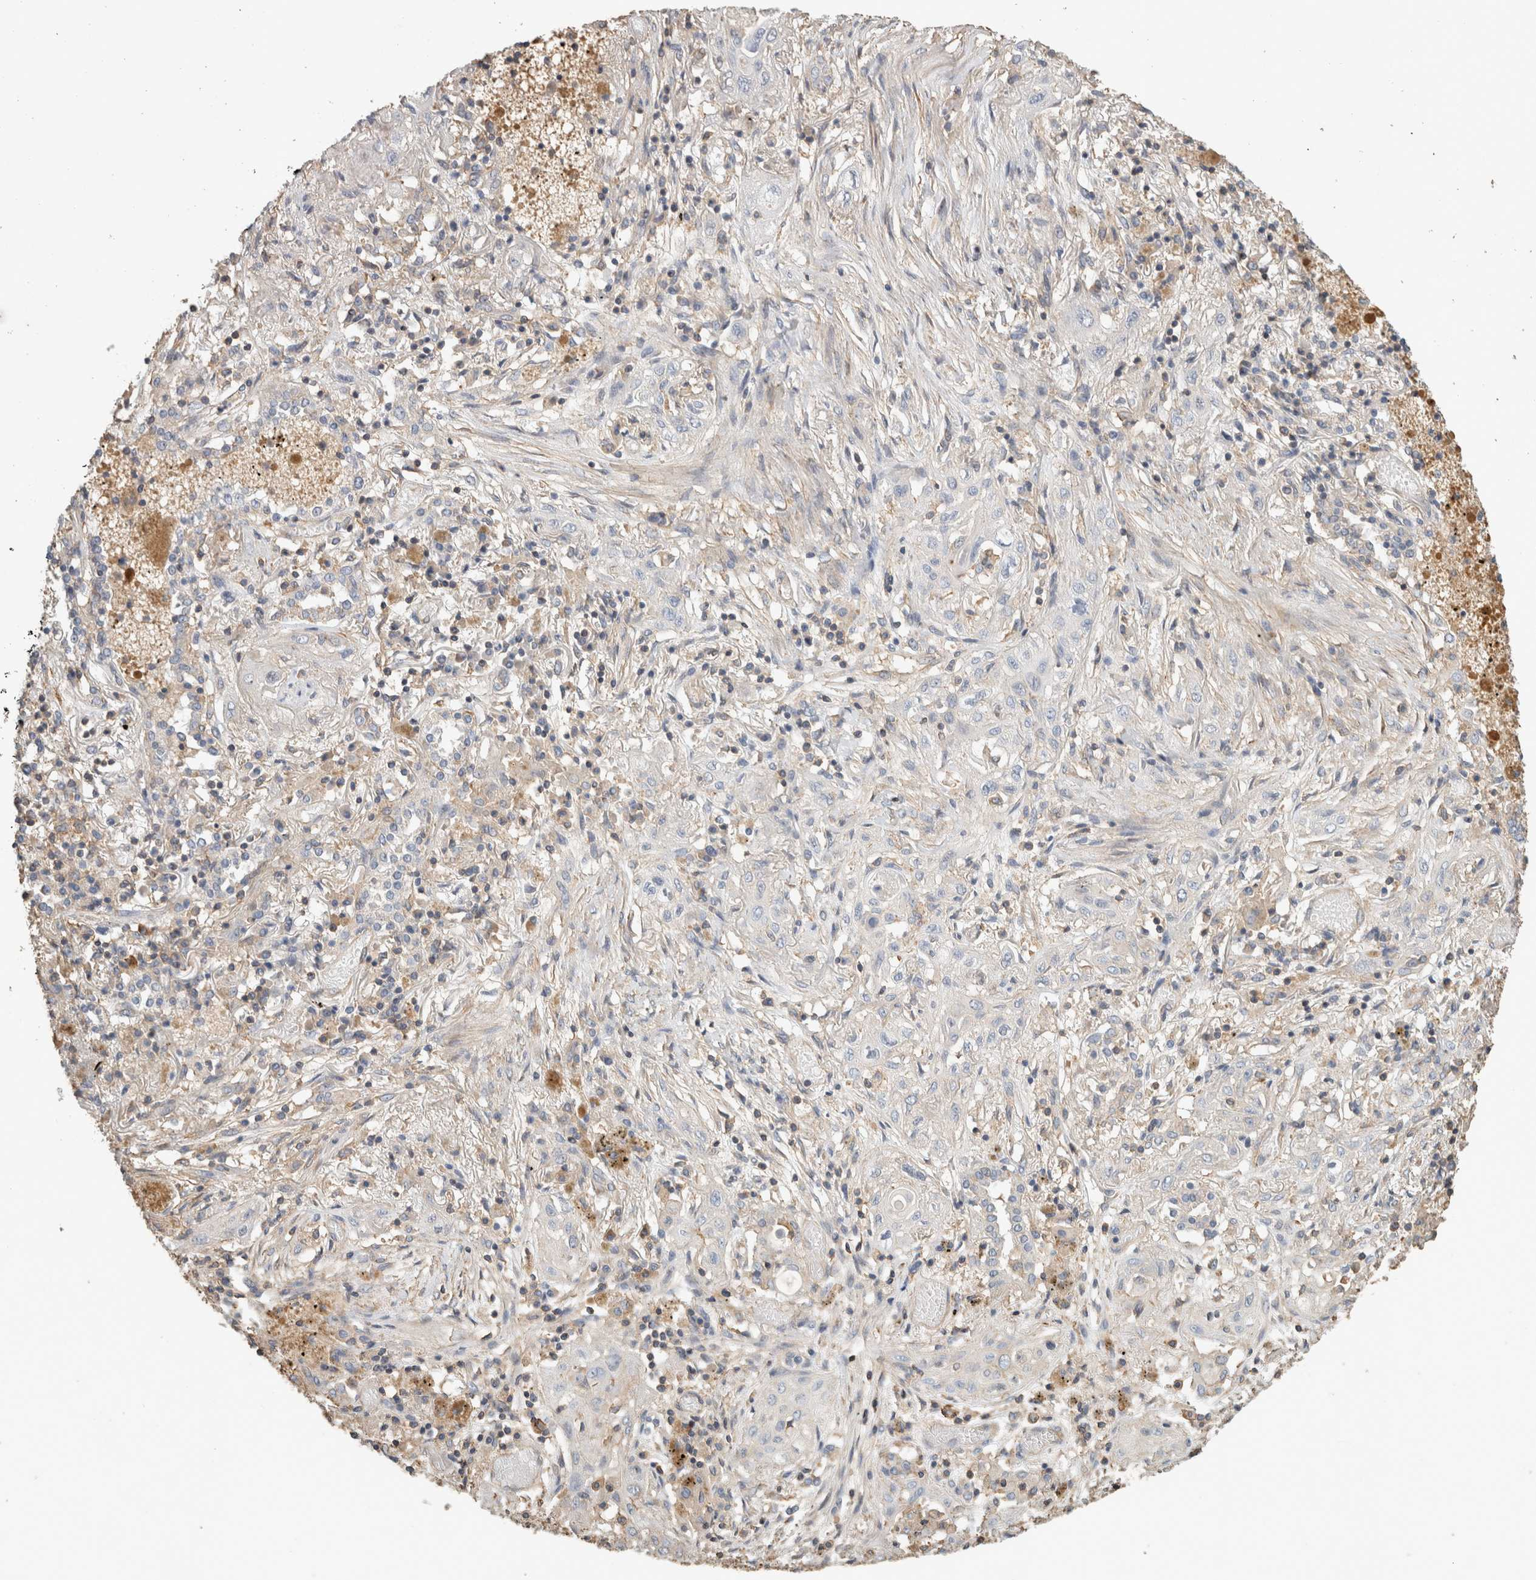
{"staining": {"intensity": "negative", "quantity": "none", "location": "none"}, "tissue": "lung cancer", "cell_type": "Tumor cells", "image_type": "cancer", "snomed": [{"axis": "morphology", "description": "Squamous cell carcinoma, NOS"}, {"axis": "topography", "description": "Lung"}], "caption": "IHC image of neoplastic tissue: human squamous cell carcinoma (lung) stained with DAB demonstrates no significant protein positivity in tumor cells. The staining is performed using DAB (3,3'-diaminobenzidine) brown chromogen with nuclei counter-stained in using hematoxylin.", "gene": "EIF4G3", "patient": {"sex": "female", "age": 47}}